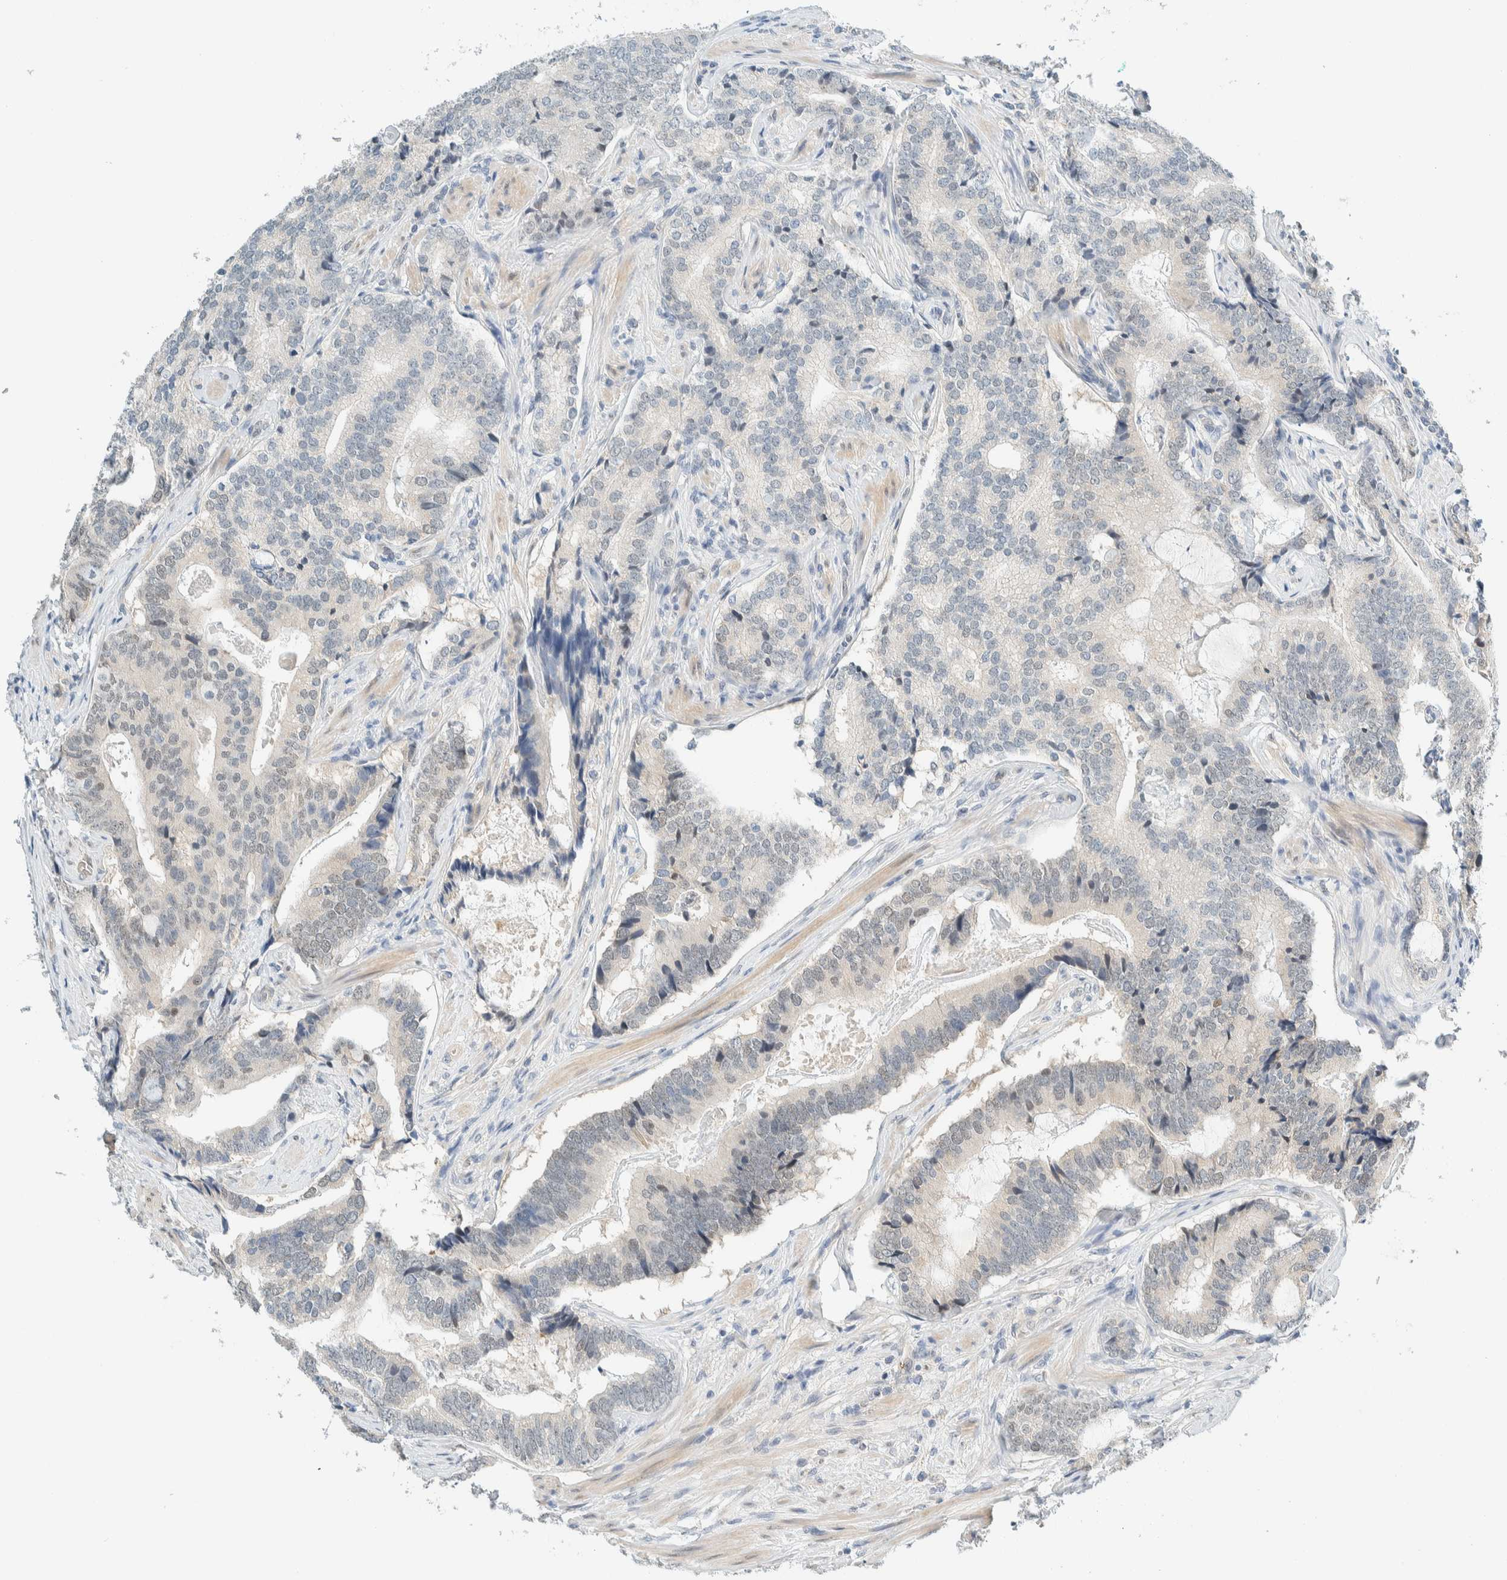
{"staining": {"intensity": "moderate", "quantity": "<25%", "location": "nuclear"}, "tissue": "prostate cancer", "cell_type": "Tumor cells", "image_type": "cancer", "snomed": [{"axis": "morphology", "description": "Adenocarcinoma, High grade"}, {"axis": "topography", "description": "Prostate"}], "caption": "Human prostate adenocarcinoma (high-grade) stained with a protein marker demonstrates moderate staining in tumor cells.", "gene": "TSTD2", "patient": {"sex": "male", "age": 55}}